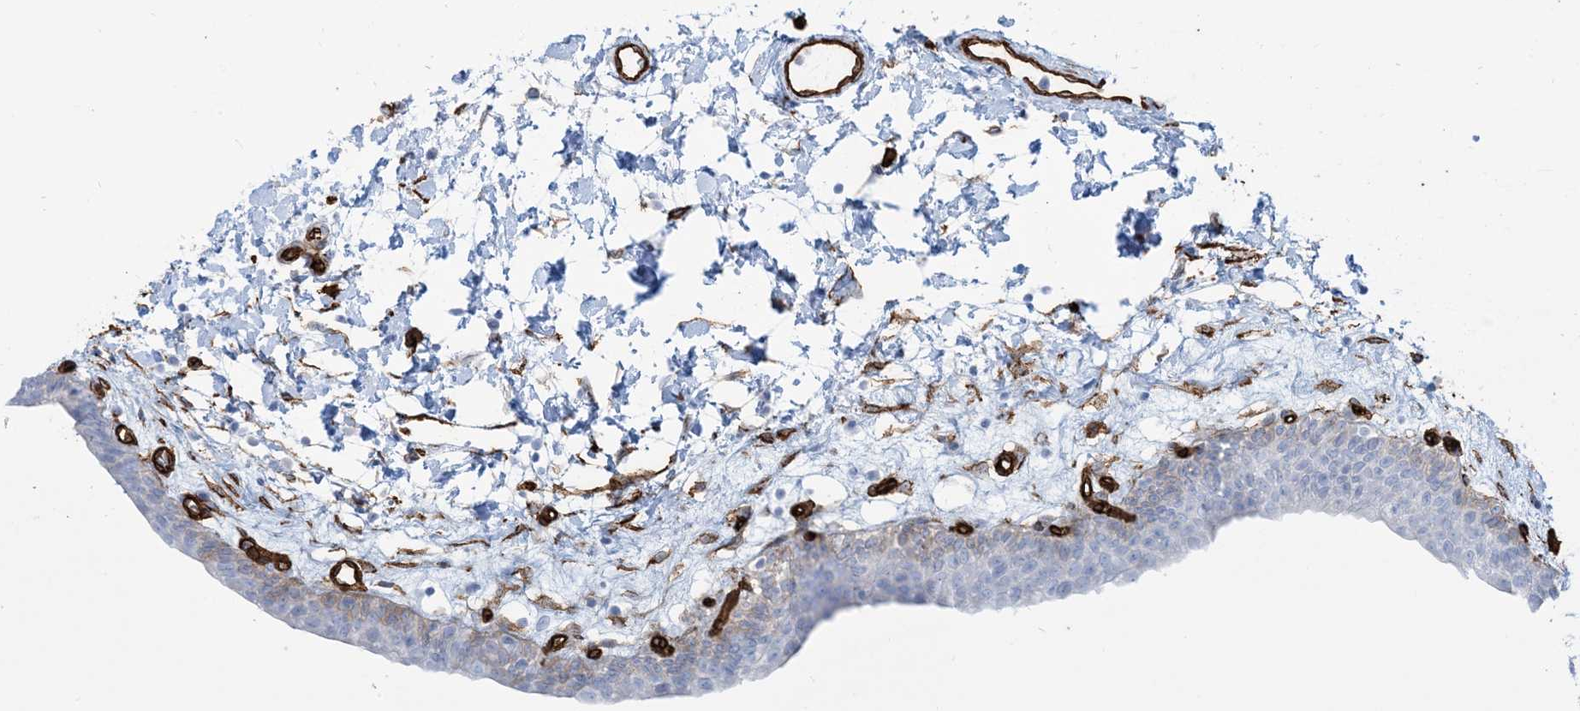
{"staining": {"intensity": "negative", "quantity": "none", "location": "none"}, "tissue": "urinary bladder", "cell_type": "Urothelial cells", "image_type": "normal", "snomed": [{"axis": "morphology", "description": "Normal tissue, NOS"}, {"axis": "topography", "description": "Urinary bladder"}], "caption": "Human urinary bladder stained for a protein using IHC exhibits no expression in urothelial cells.", "gene": "EPS8L3", "patient": {"sex": "male", "age": 83}}